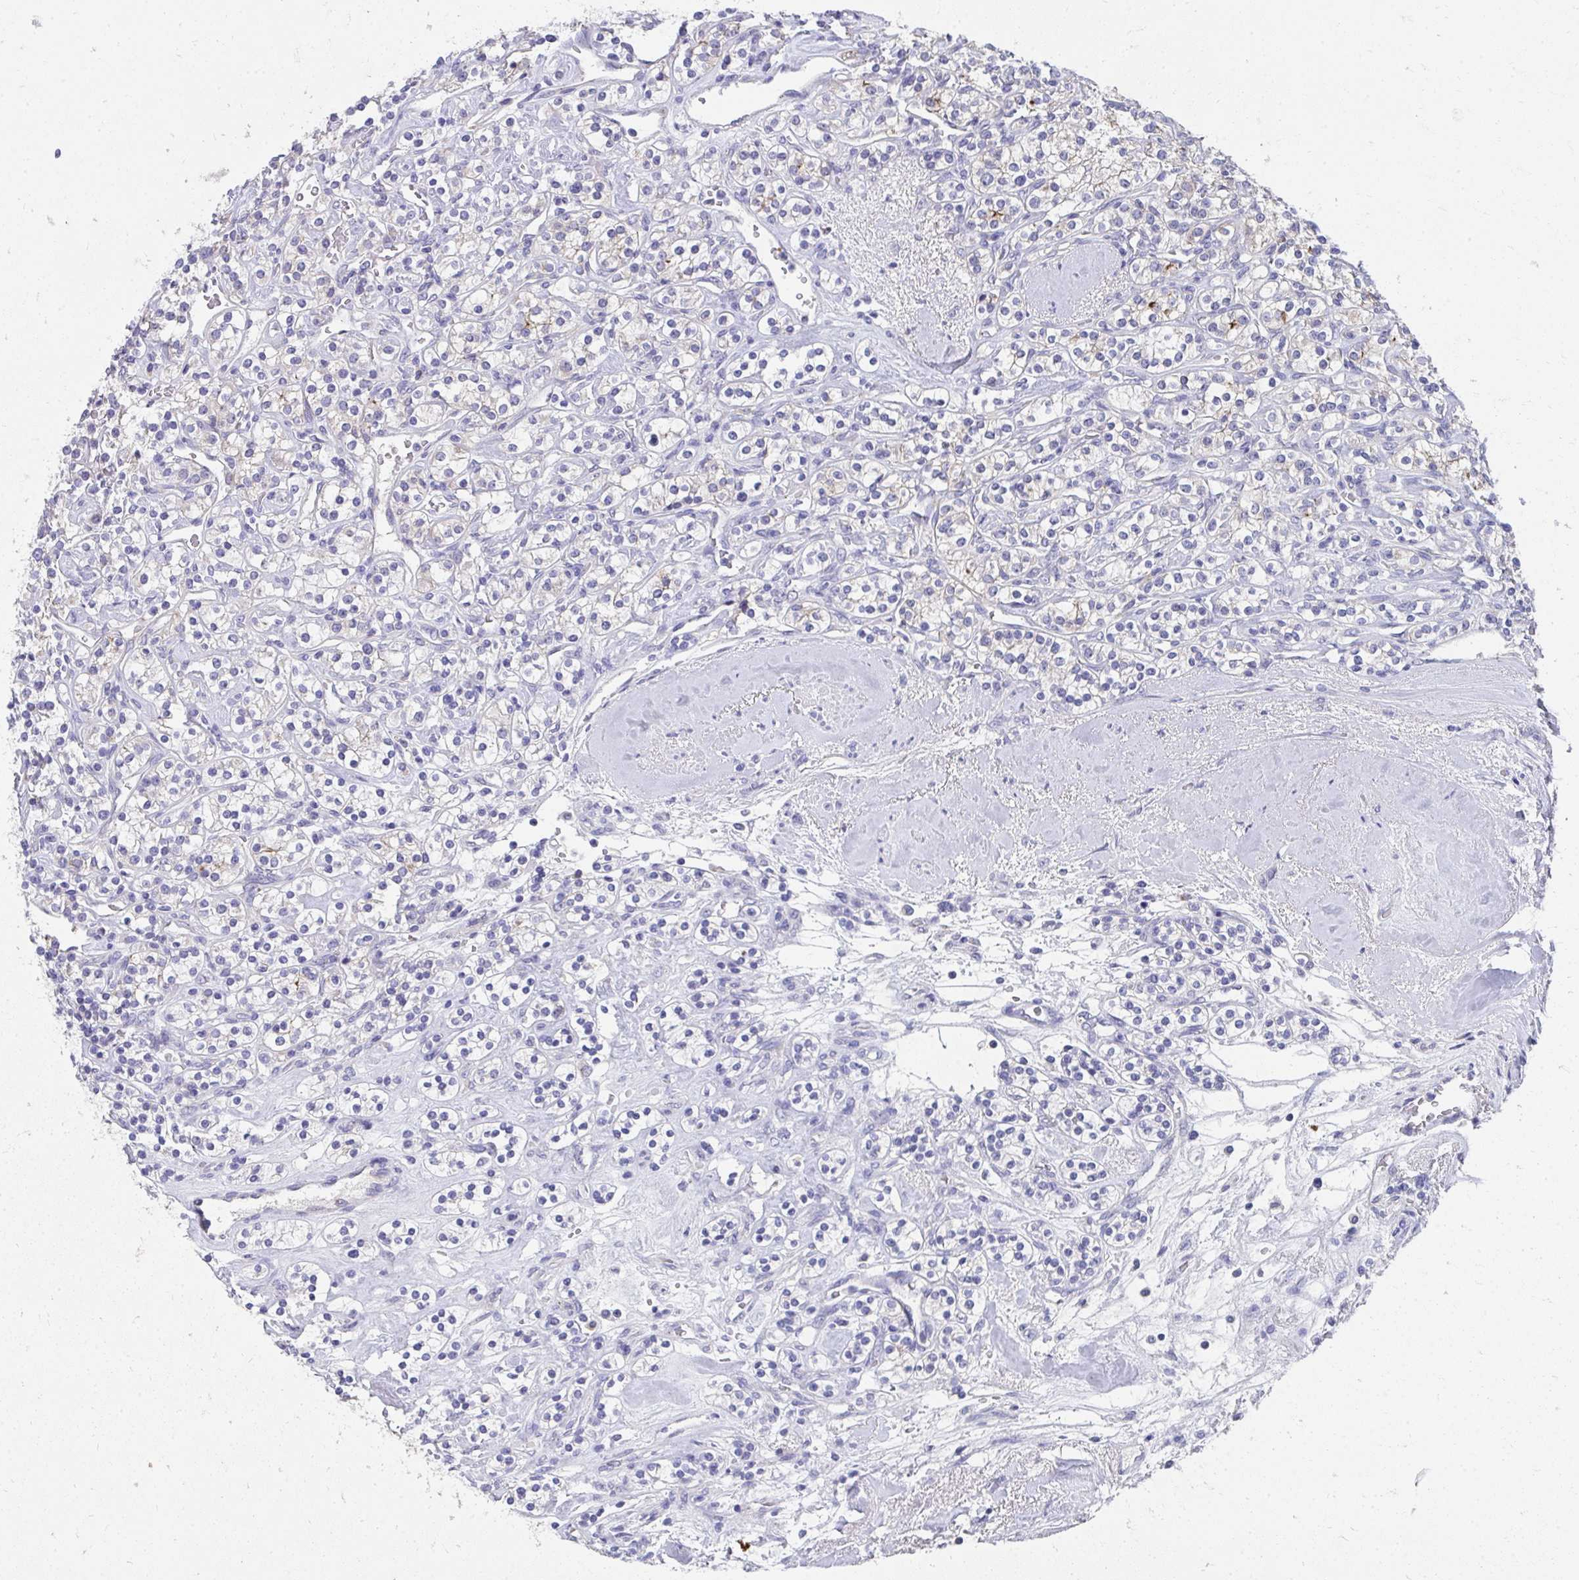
{"staining": {"intensity": "negative", "quantity": "none", "location": "none"}, "tissue": "renal cancer", "cell_type": "Tumor cells", "image_type": "cancer", "snomed": [{"axis": "morphology", "description": "Adenocarcinoma, NOS"}, {"axis": "topography", "description": "Kidney"}], "caption": "An IHC histopathology image of renal adenocarcinoma is shown. There is no staining in tumor cells of renal adenocarcinoma. Brightfield microscopy of immunohistochemistry stained with DAB (3,3'-diaminobenzidine) (brown) and hematoxylin (blue), captured at high magnification.", "gene": "TMPRSS2", "patient": {"sex": "male", "age": 77}}